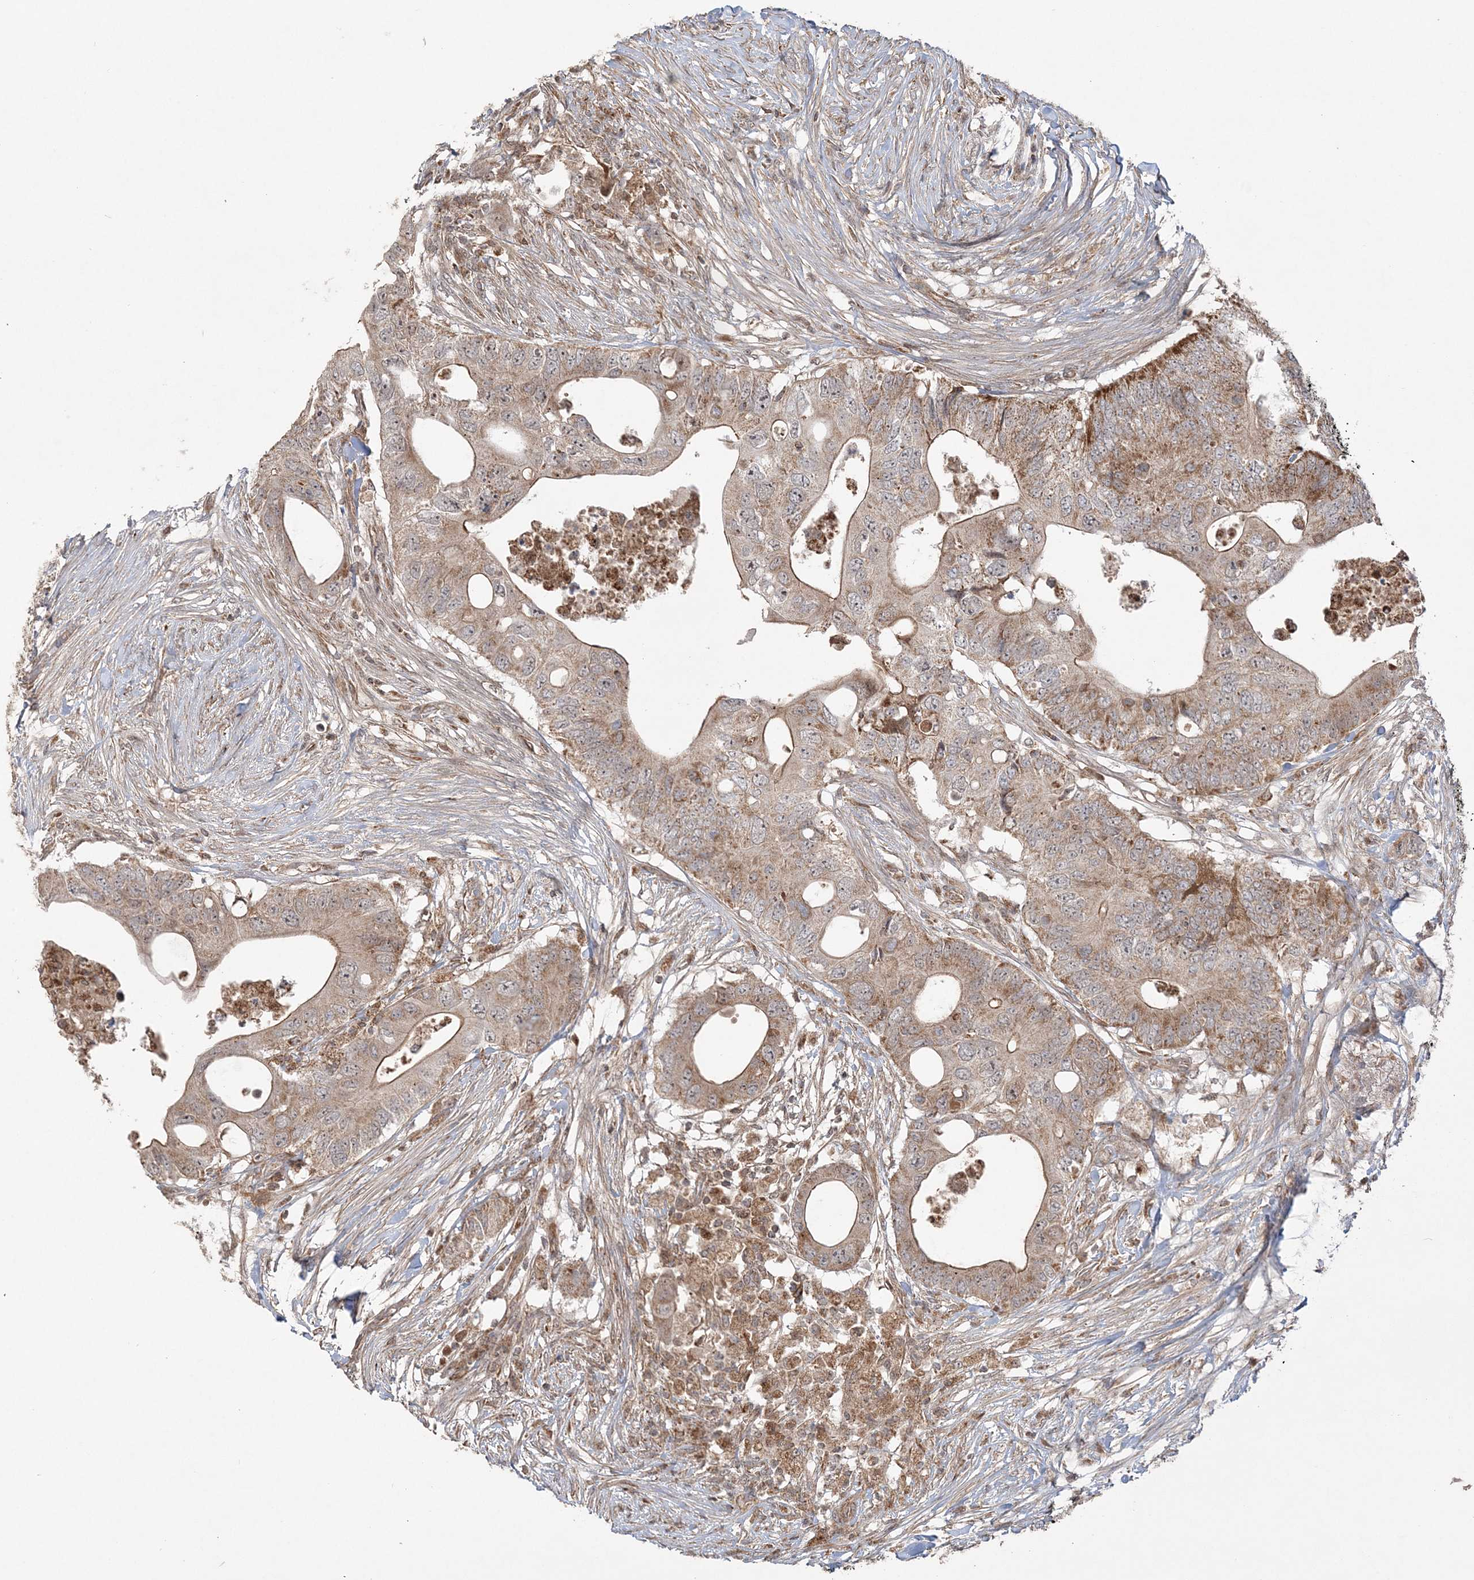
{"staining": {"intensity": "moderate", "quantity": ">75%", "location": "cytoplasmic/membranous"}, "tissue": "colorectal cancer", "cell_type": "Tumor cells", "image_type": "cancer", "snomed": [{"axis": "morphology", "description": "Adenocarcinoma, NOS"}, {"axis": "topography", "description": "Colon"}], "caption": "Immunohistochemistry (IHC) of colorectal cancer shows medium levels of moderate cytoplasmic/membranous expression in about >75% of tumor cells. (brown staining indicates protein expression, while blue staining denotes nuclei).", "gene": "SCLT1", "patient": {"sex": "male", "age": 71}}